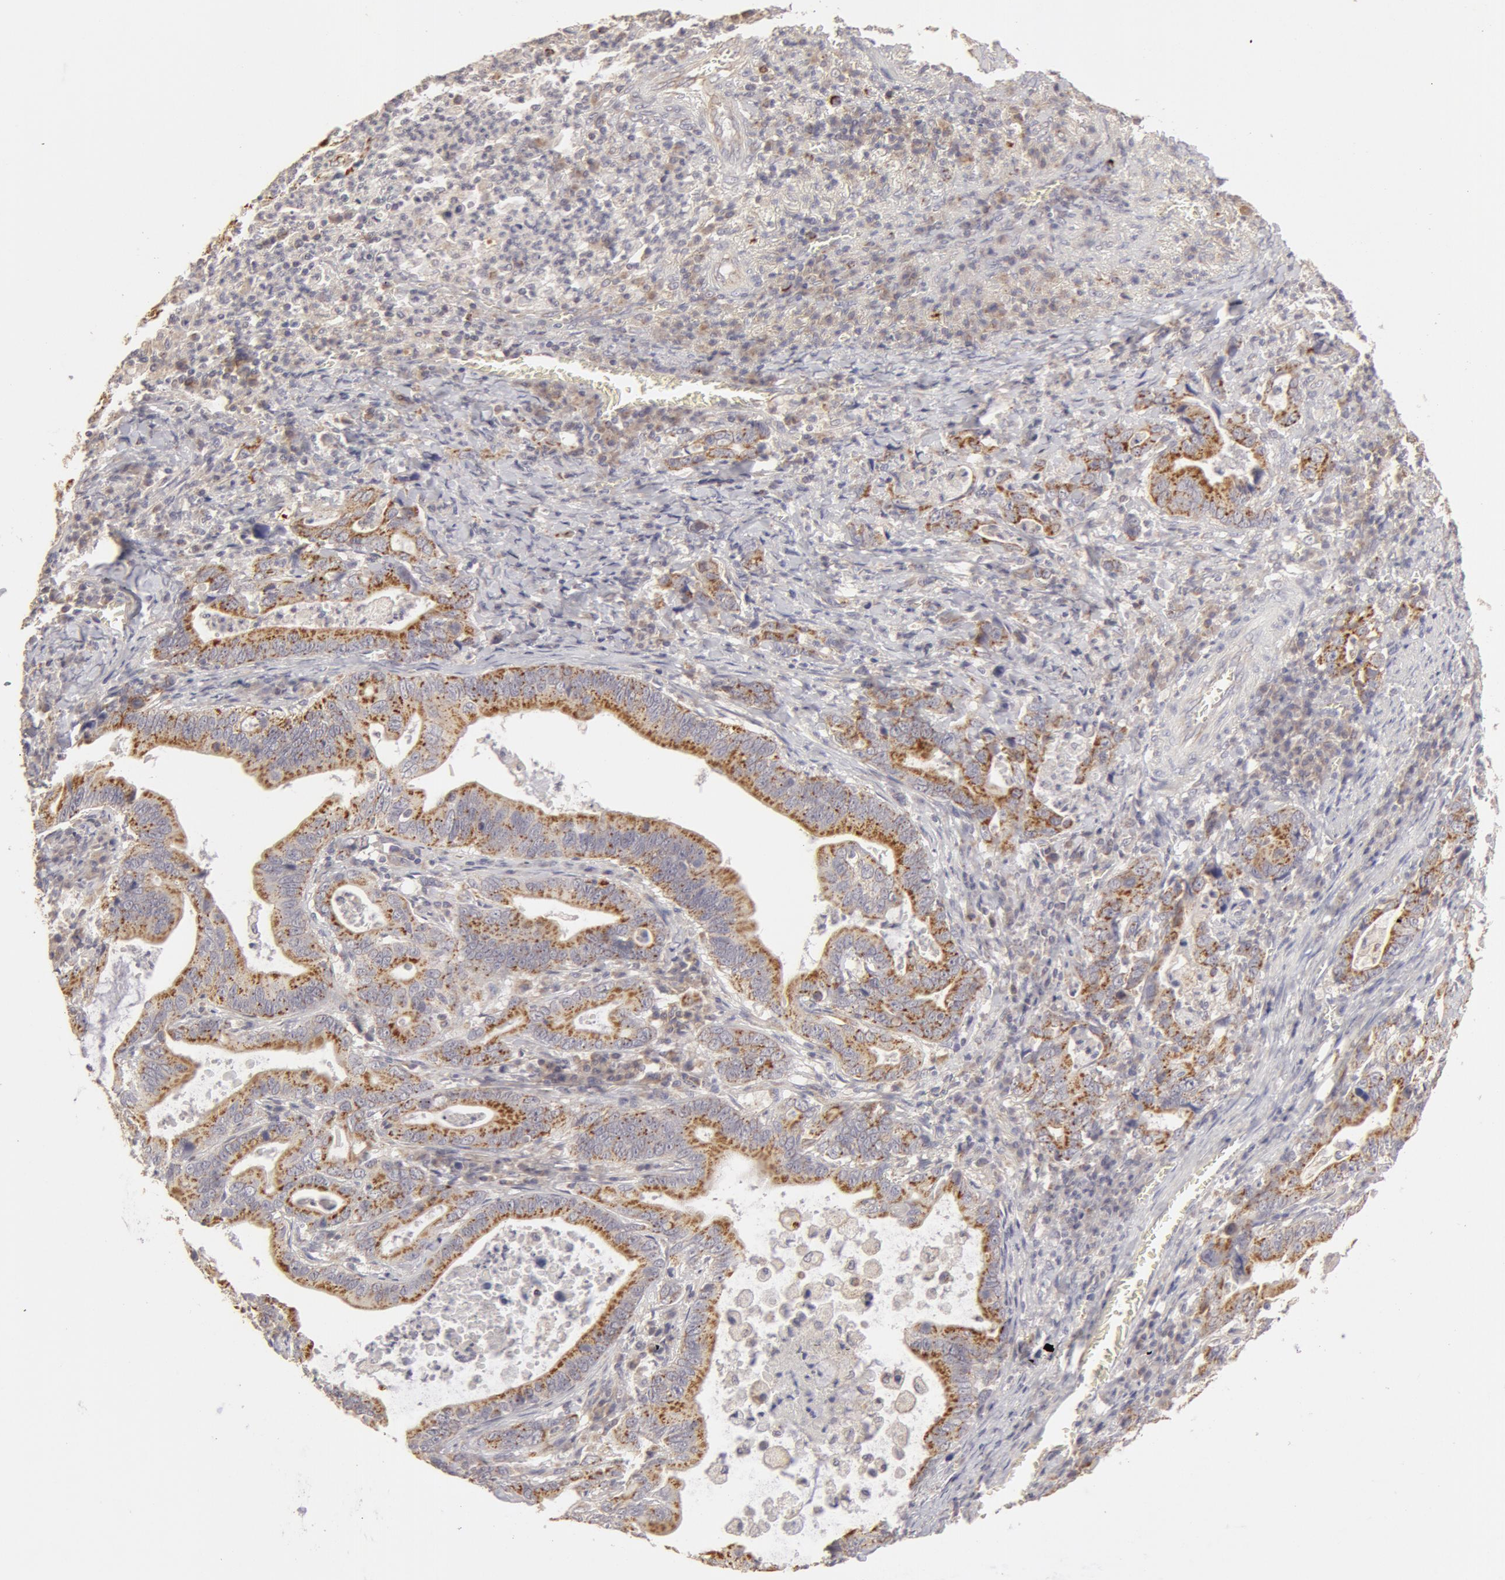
{"staining": {"intensity": "weak", "quantity": "<25%", "location": "cytoplasmic/membranous"}, "tissue": "stomach cancer", "cell_type": "Tumor cells", "image_type": "cancer", "snomed": [{"axis": "morphology", "description": "Adenocarcinoma, NOS"}, {"axis": "topography", "description": "Stomach, upper"}], "caption": "High magnification brightfield microscopy of stomach adenocarcinoma stained with DAB (3,3'-diaminobenzidine) (brown) and counterstained with hematoxylin (blue): tumor cells show no significant expression.", "gene": "ADPRH", "patient": {"sex": "male", "age": 63}}